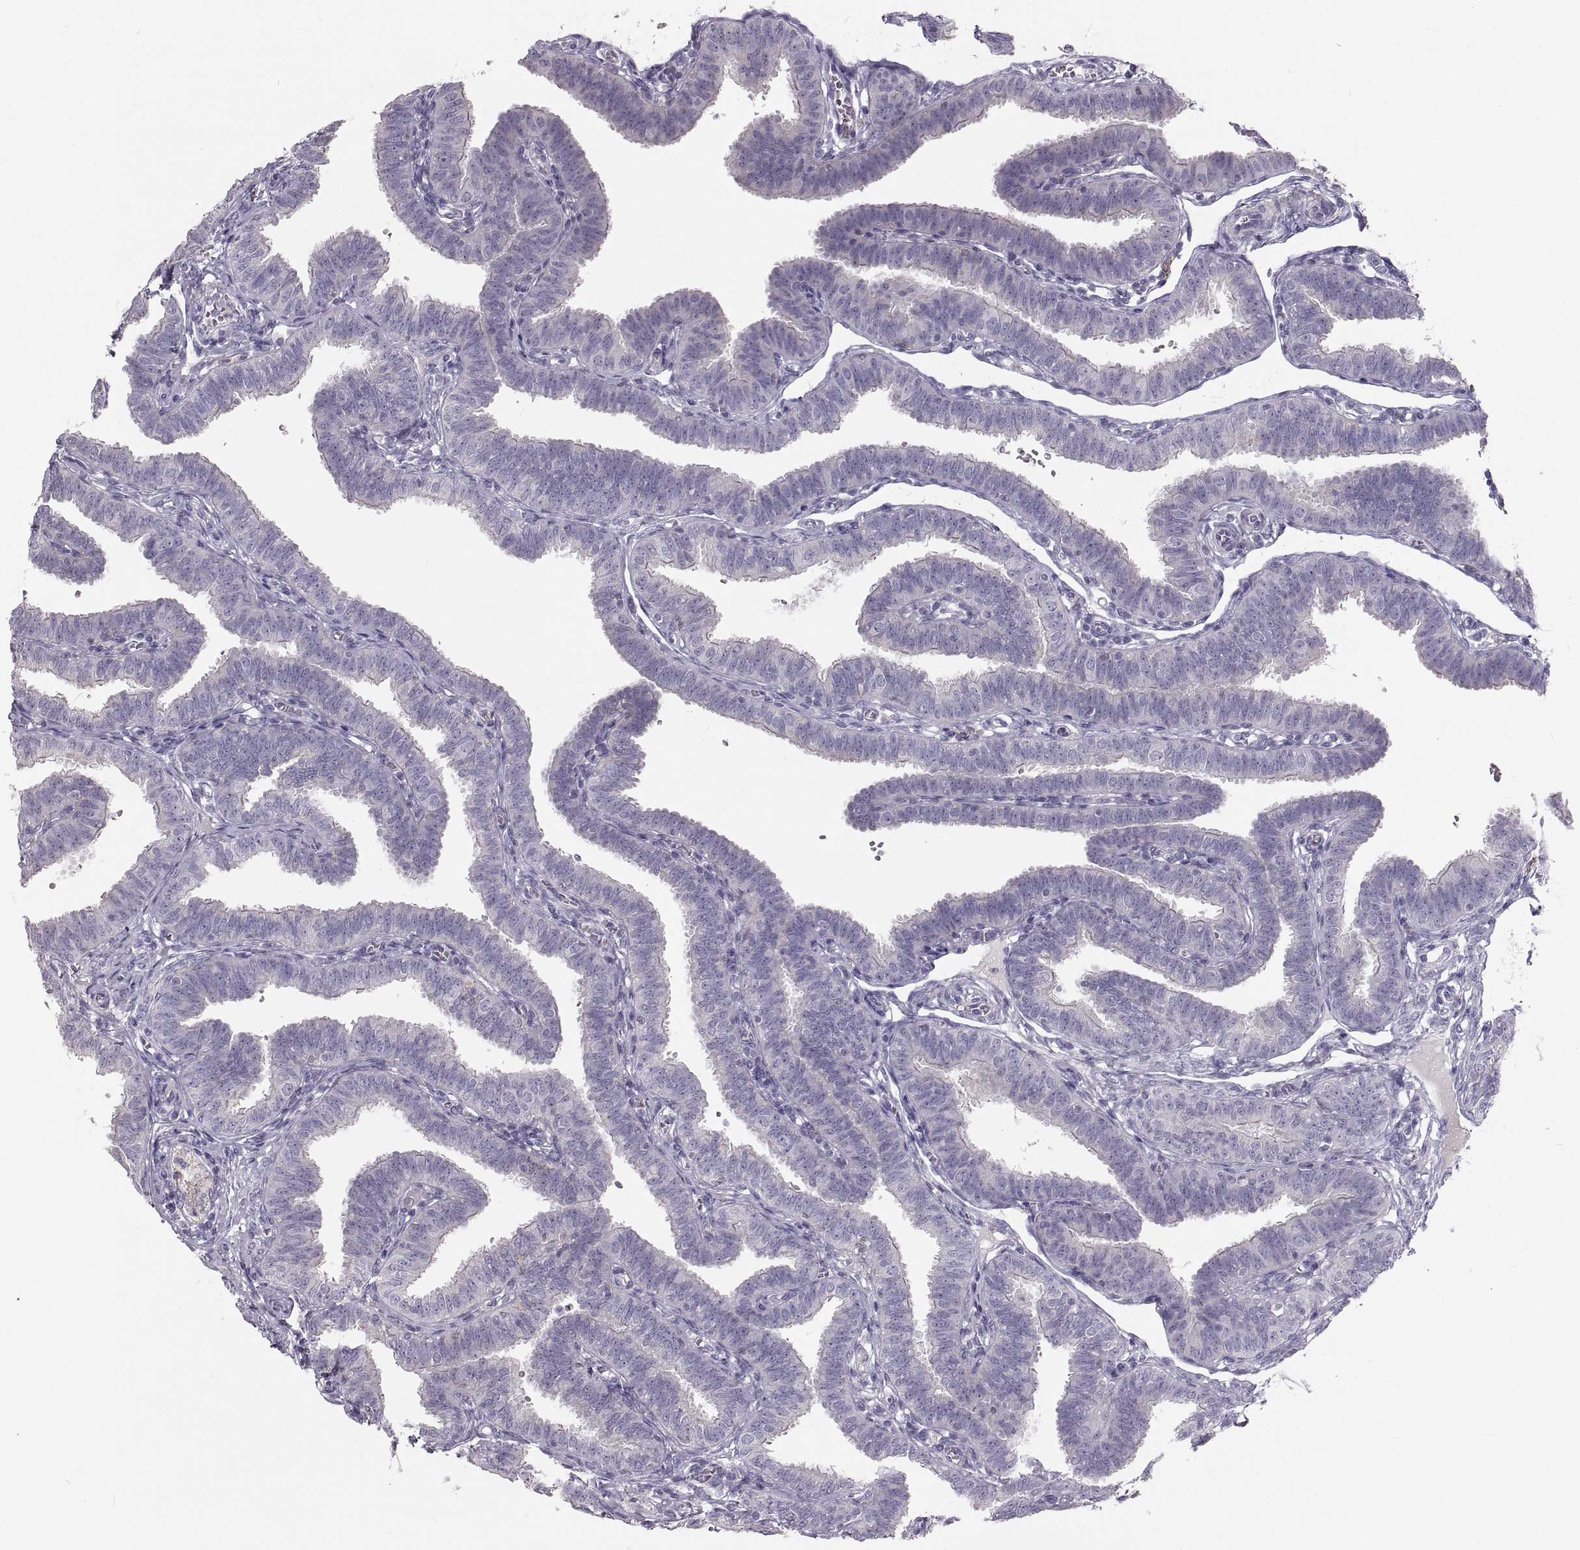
{"staining": {"intensity": "negative", "quantity": "none", "location": "none"}, "tissue": "fallopian tube", "cell_type": "Glandular cells", "image_type": "normal", "snomed": [{"axis": "morphology", "description": "Normal tissue, NOS"}, {"axis": "topography", "description": "Fallopian tube"}], "caption": "Immunohistochemistry of unremarkable fallopian tube reveals no staining in glandular cells. The staining was performed using DAB (3,3'-diaminobenzidine) to visualize the protein expression in brown, while the nuclei were stained in blue with hematoxylin (Magnification: 20x).", "gene": "RUNDC3A", "patient": {"sex": "female", "age": 25}}